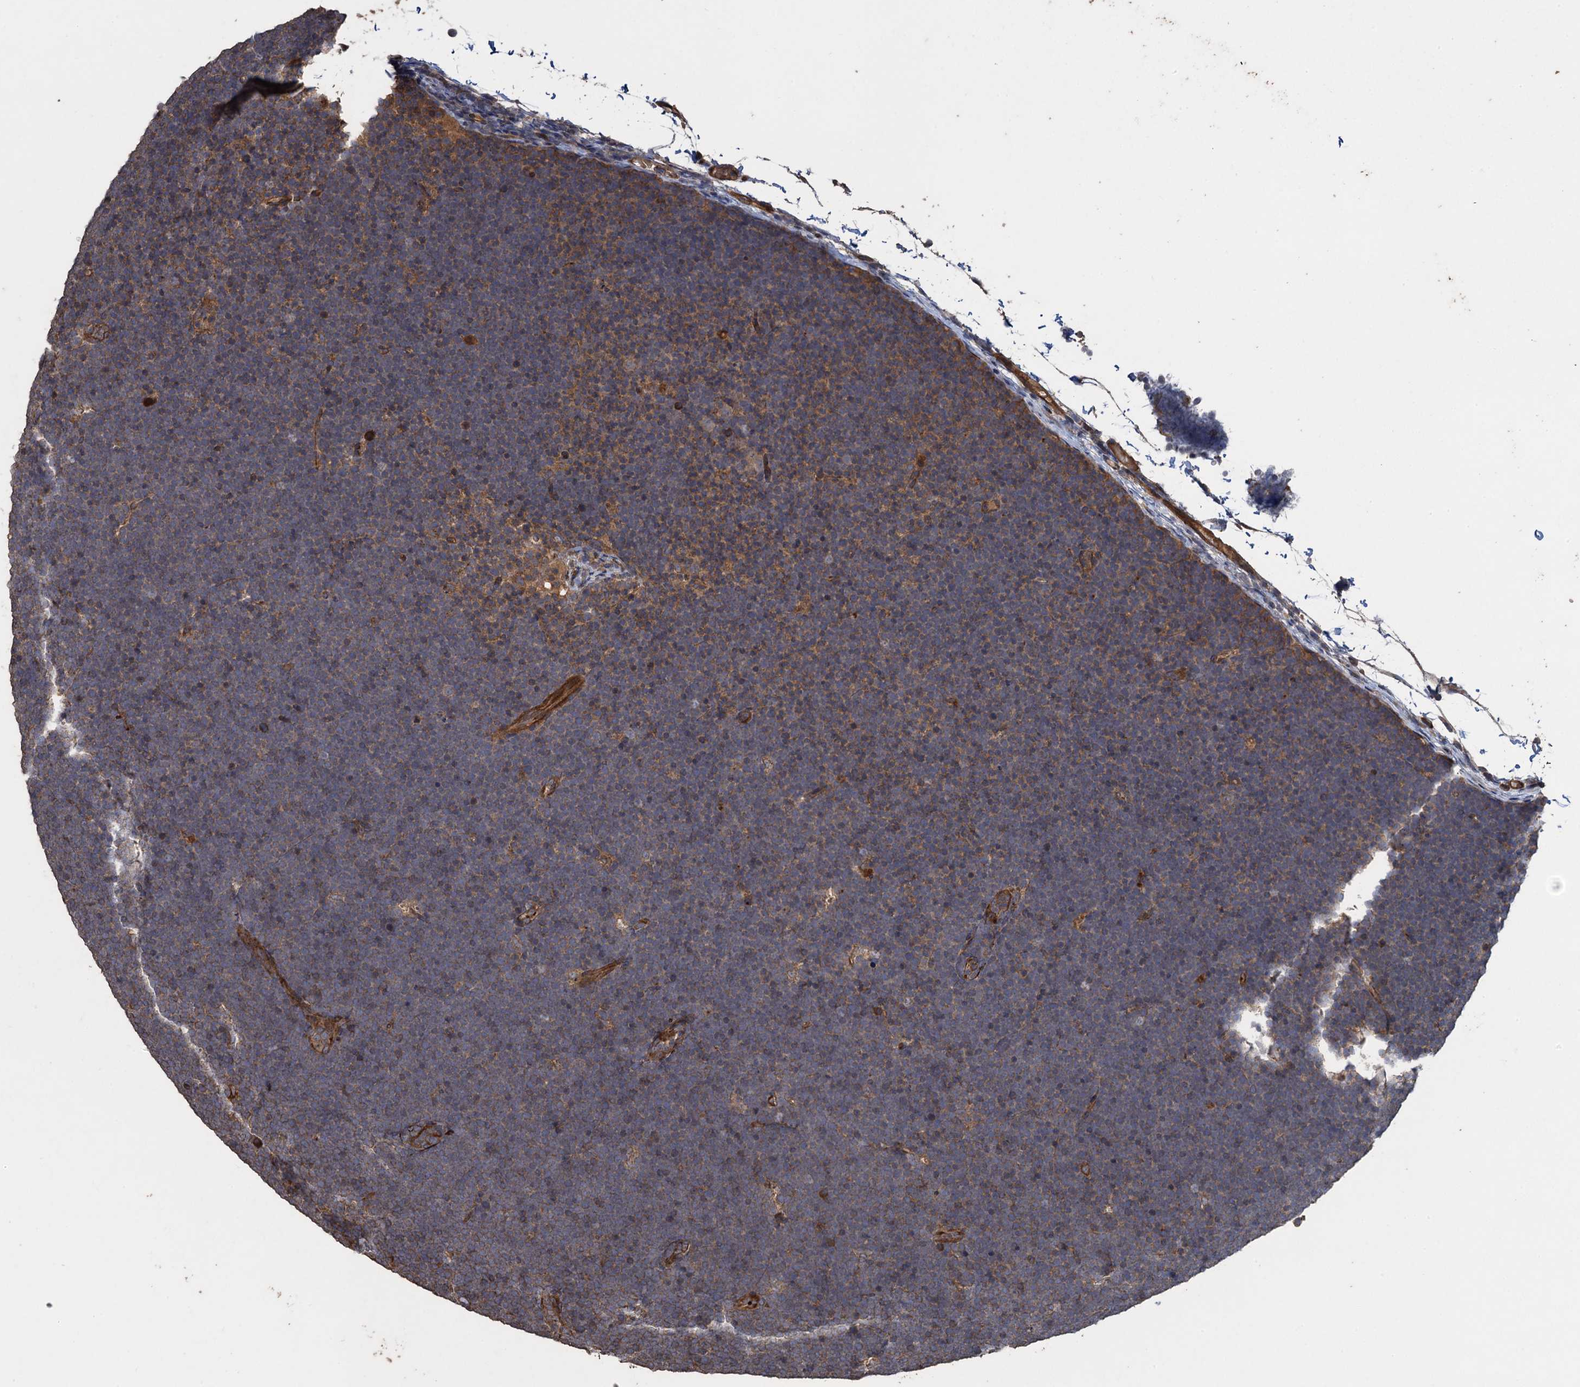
{"staining": {"intensity": "weak", "quantity": "<25%", "location": "cytoplasmic/membranous"}, "tissue": "lymphoma", "cell_type": "Tumor cells", "image_type": "cancer", "snomed": [{"axis": "morphology", "description": "Malignant lymphoma, non-Hodgkin's type, High grade"}, {"axis": "topography", "description": "Lymph node"}], "caption": "This histopathology image is of malignant lymphoma, non-Hodgkin's type (high-grade) stained with IHC to label a protein in brown with the nuclei are counter-stained blue. There is no positivity in tumor cells.", "gene": "TXNDC11", "patient": {"sex": "male", "age": 13}}